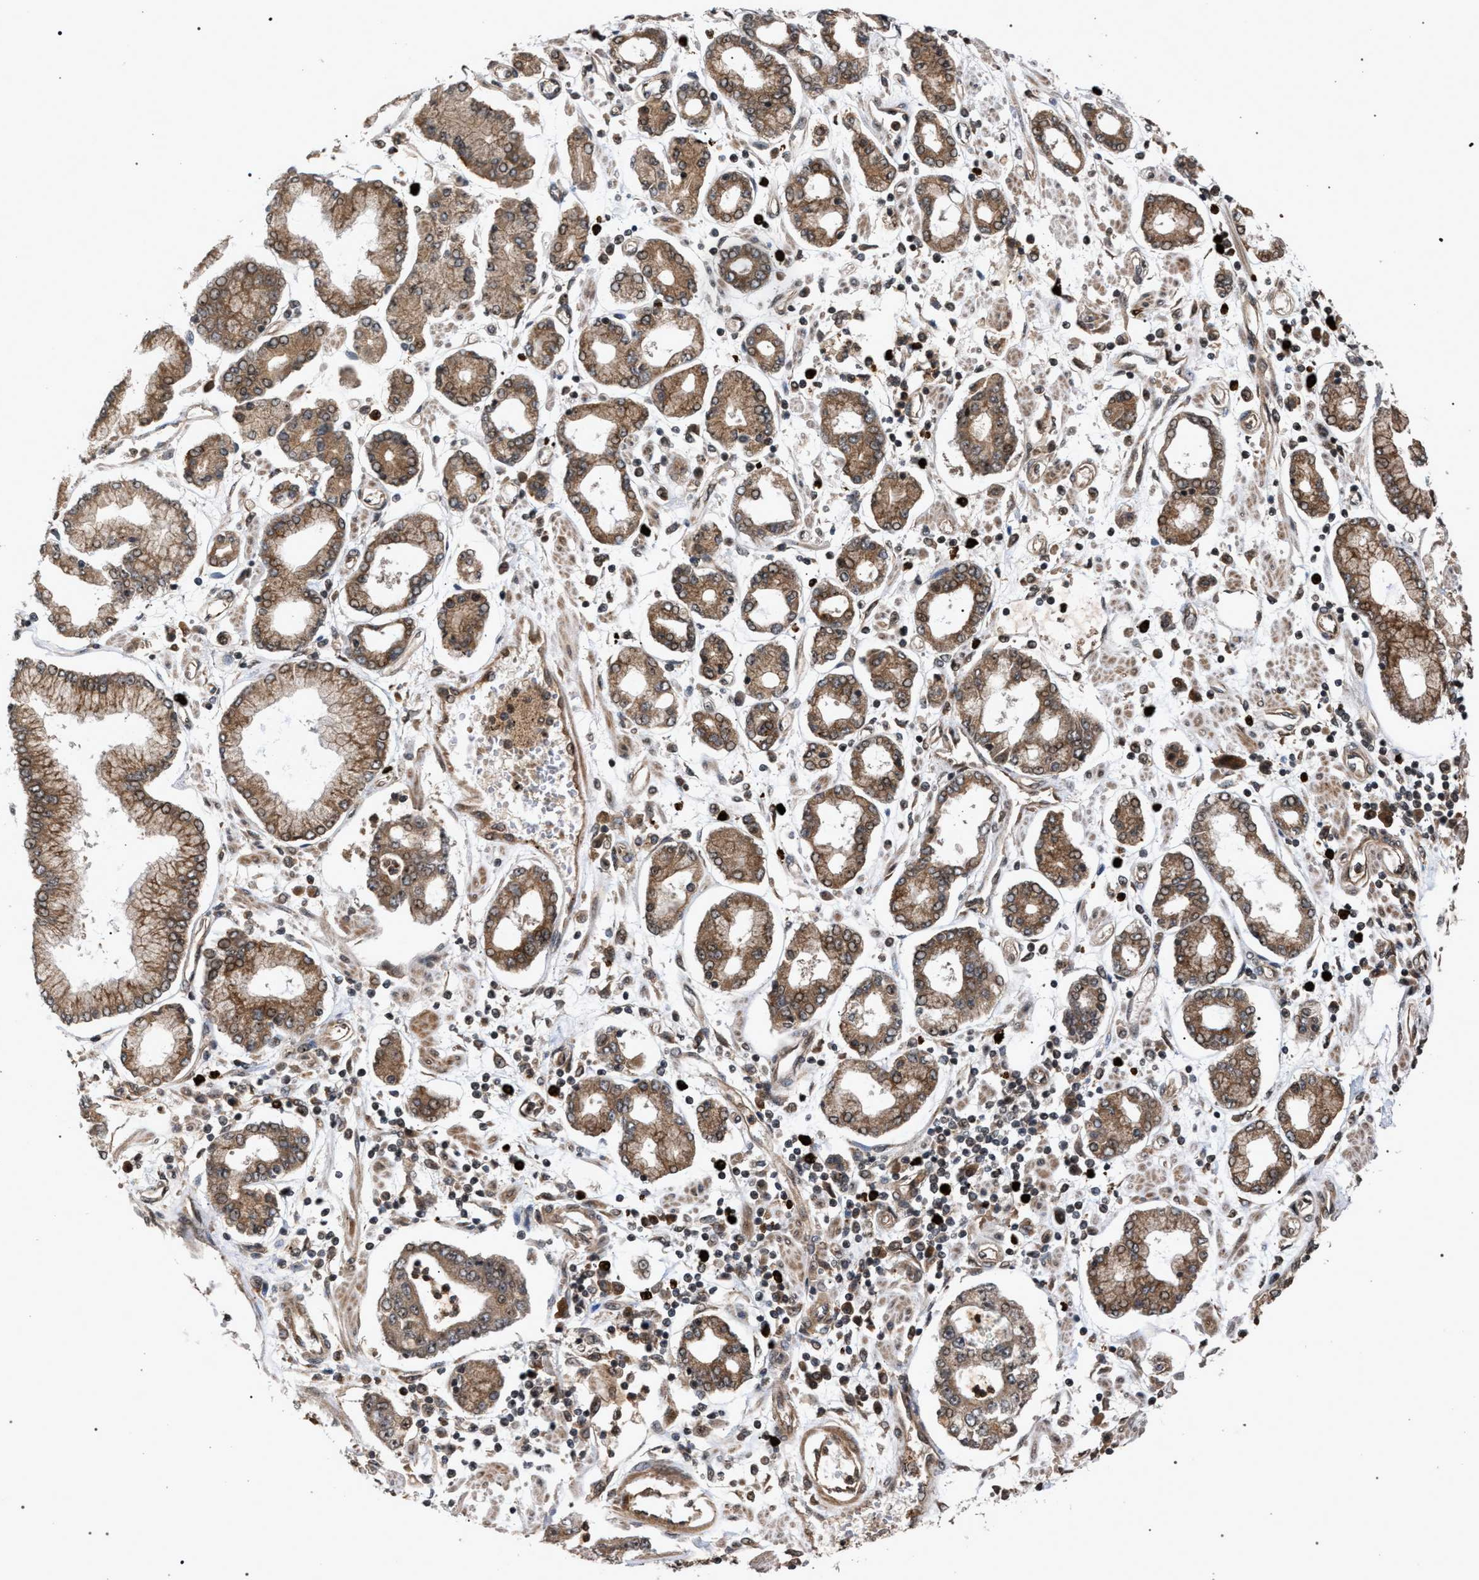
{"staining": {"intensity": "moderate", "quantity": ">75%", "location": "cytoplasmic/membranous"}, "tissue": "stomach cancer", "cell_type": "Tumor cells", "image_type": "cancer", "snomed": [{"axis": "morphology", "description": "Adenocarcinoma, NOS"}, {"axis": "topography", "description": "Stomach"}], "caption": "Brown immunohistochemical staining in human adenocarcinoma (stomach) shows moderate cytoplasmic/membranous expression in approximately >75% of tumor cells.", "gene": "IRAK4", "patient": {"sex": "male", "age": 76}}